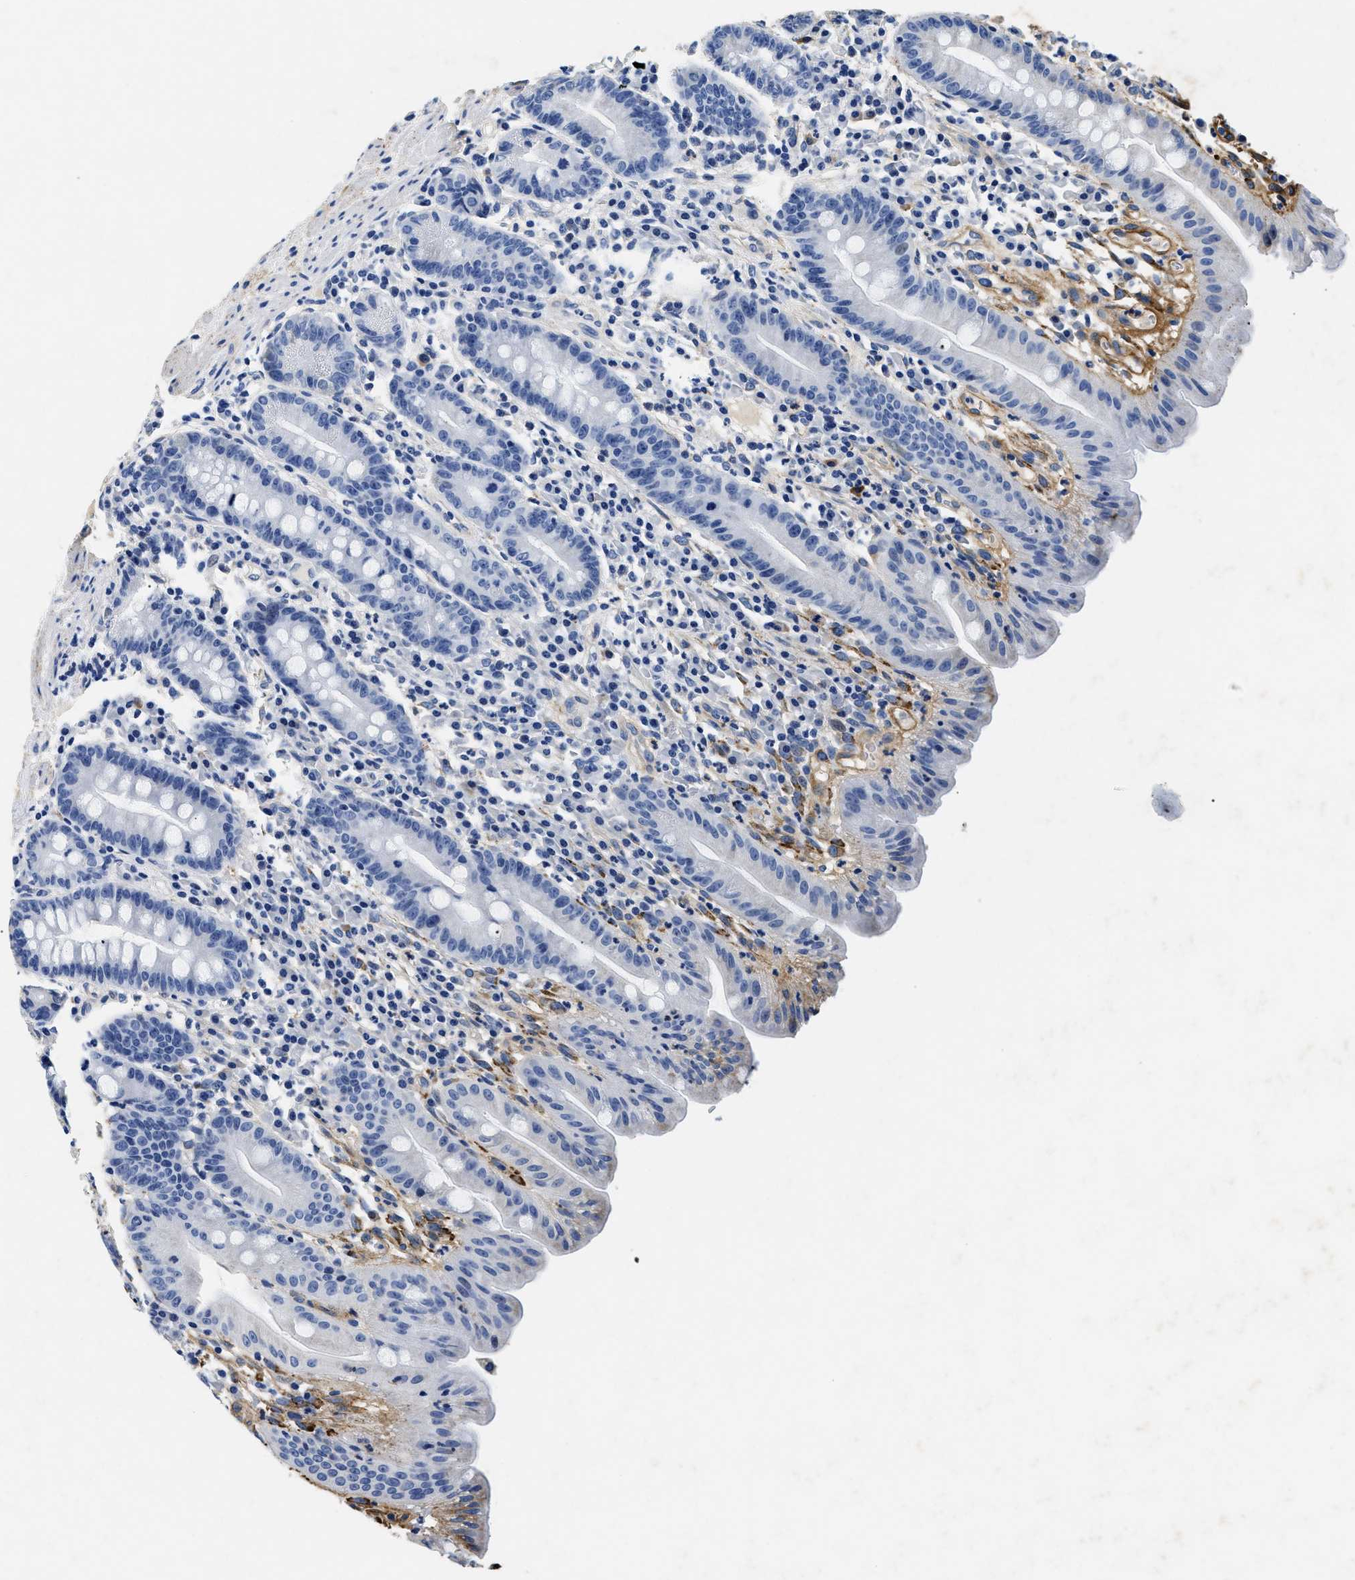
{"staining": {"intensity": "strong", "quantity": "25%-75%", "location": "cytoplasmic/membranous"}, "tissue": "duodenum", "cell_type": "Glandular cells", "image_type": "normal", "snomed": [{"axis": "morphology", "description": "Normal tissue, NOS"}, {"axis": "topography", "description": "Duodenum"}], "caption": "Brown immunohistochemical staining in unremarkable duodenum shows strong cytoplasmic/membranous staining in about 25%-75% of glandular cells.", "gene": "LAMA3", "patient": {"sex": "male", "age": 50}}